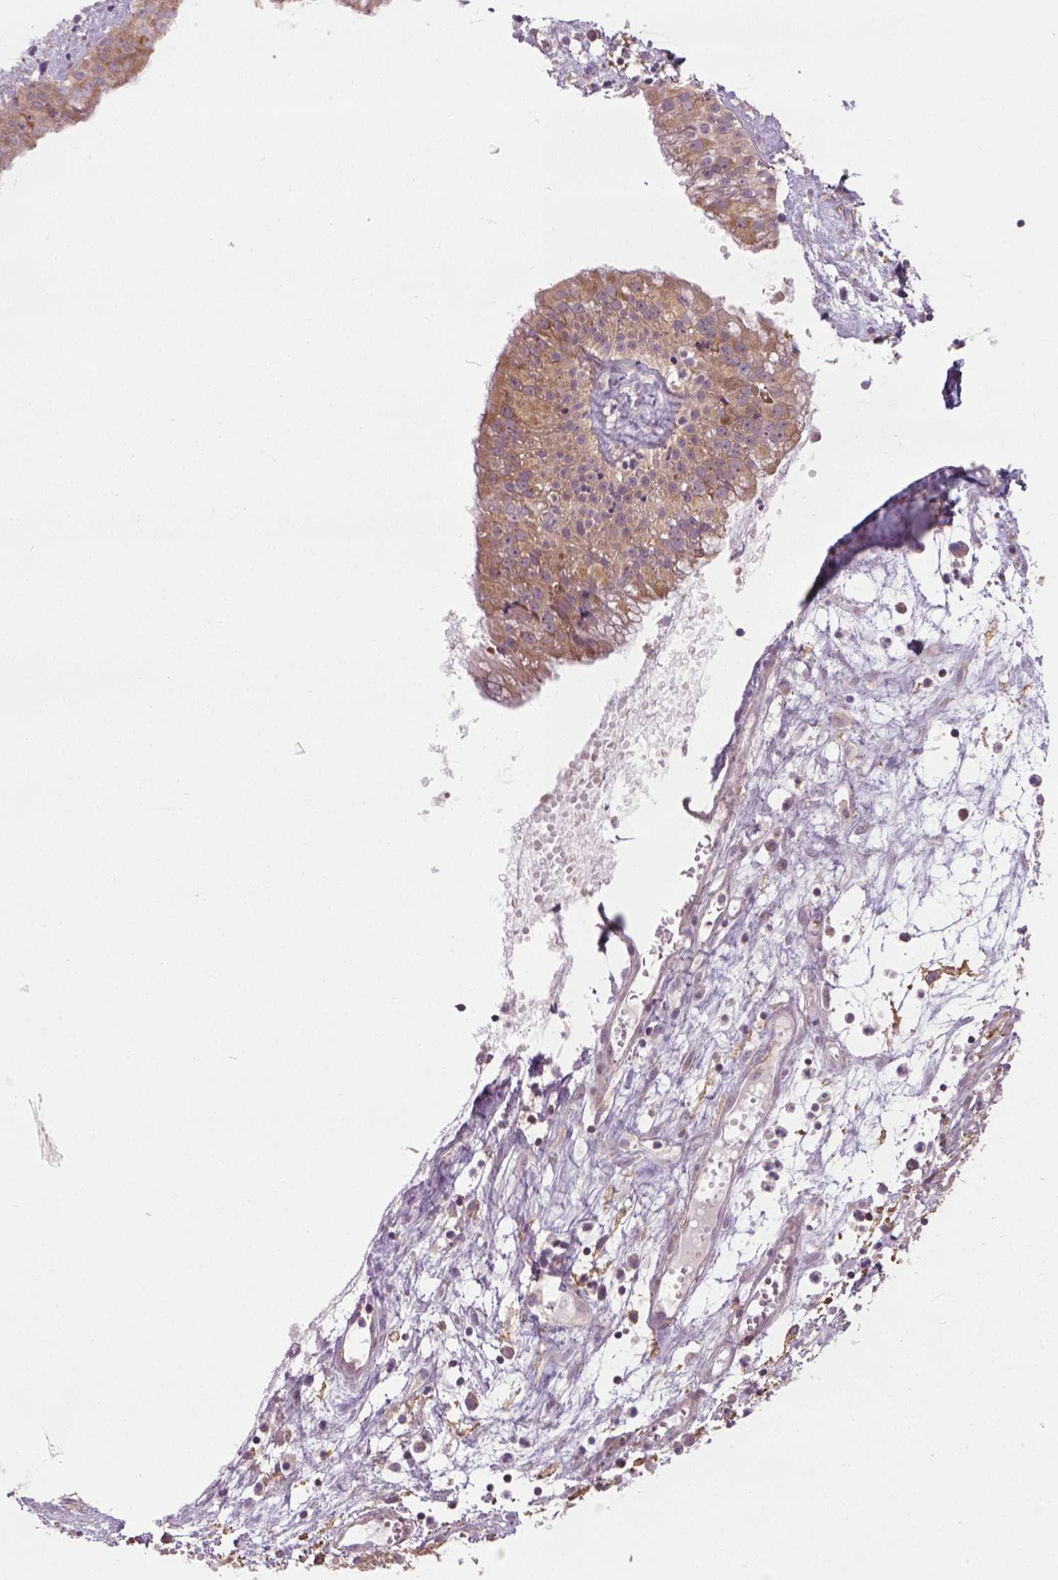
{"staining": {"intensity": "moderate", "quantity": ">75%", "location": "cytoplasmic/membranous"}, "tissue": "nasopharynx", "cell_type": "Respiratory epithelial cells", "image_type": "normal", "snomed": [{"axis": "morphology", "description": "Normal tissue, NOS"}, {"axis": "topography", "description": "Nasopharynx"}], "caption": "Immunohistochemistry micrograph of unremarkable nasopharynx: nasopharynx stained using immunohistochemistry (IHC) displays medium levels of moderate protein expression localized specifically in the cytoplasmic/membranous of respiratory epithelial cells, appearing as a cytoplasmic/membranous brown color.", "gene": "PRAG1", "patient": {"sex": "male", "age": 31}}